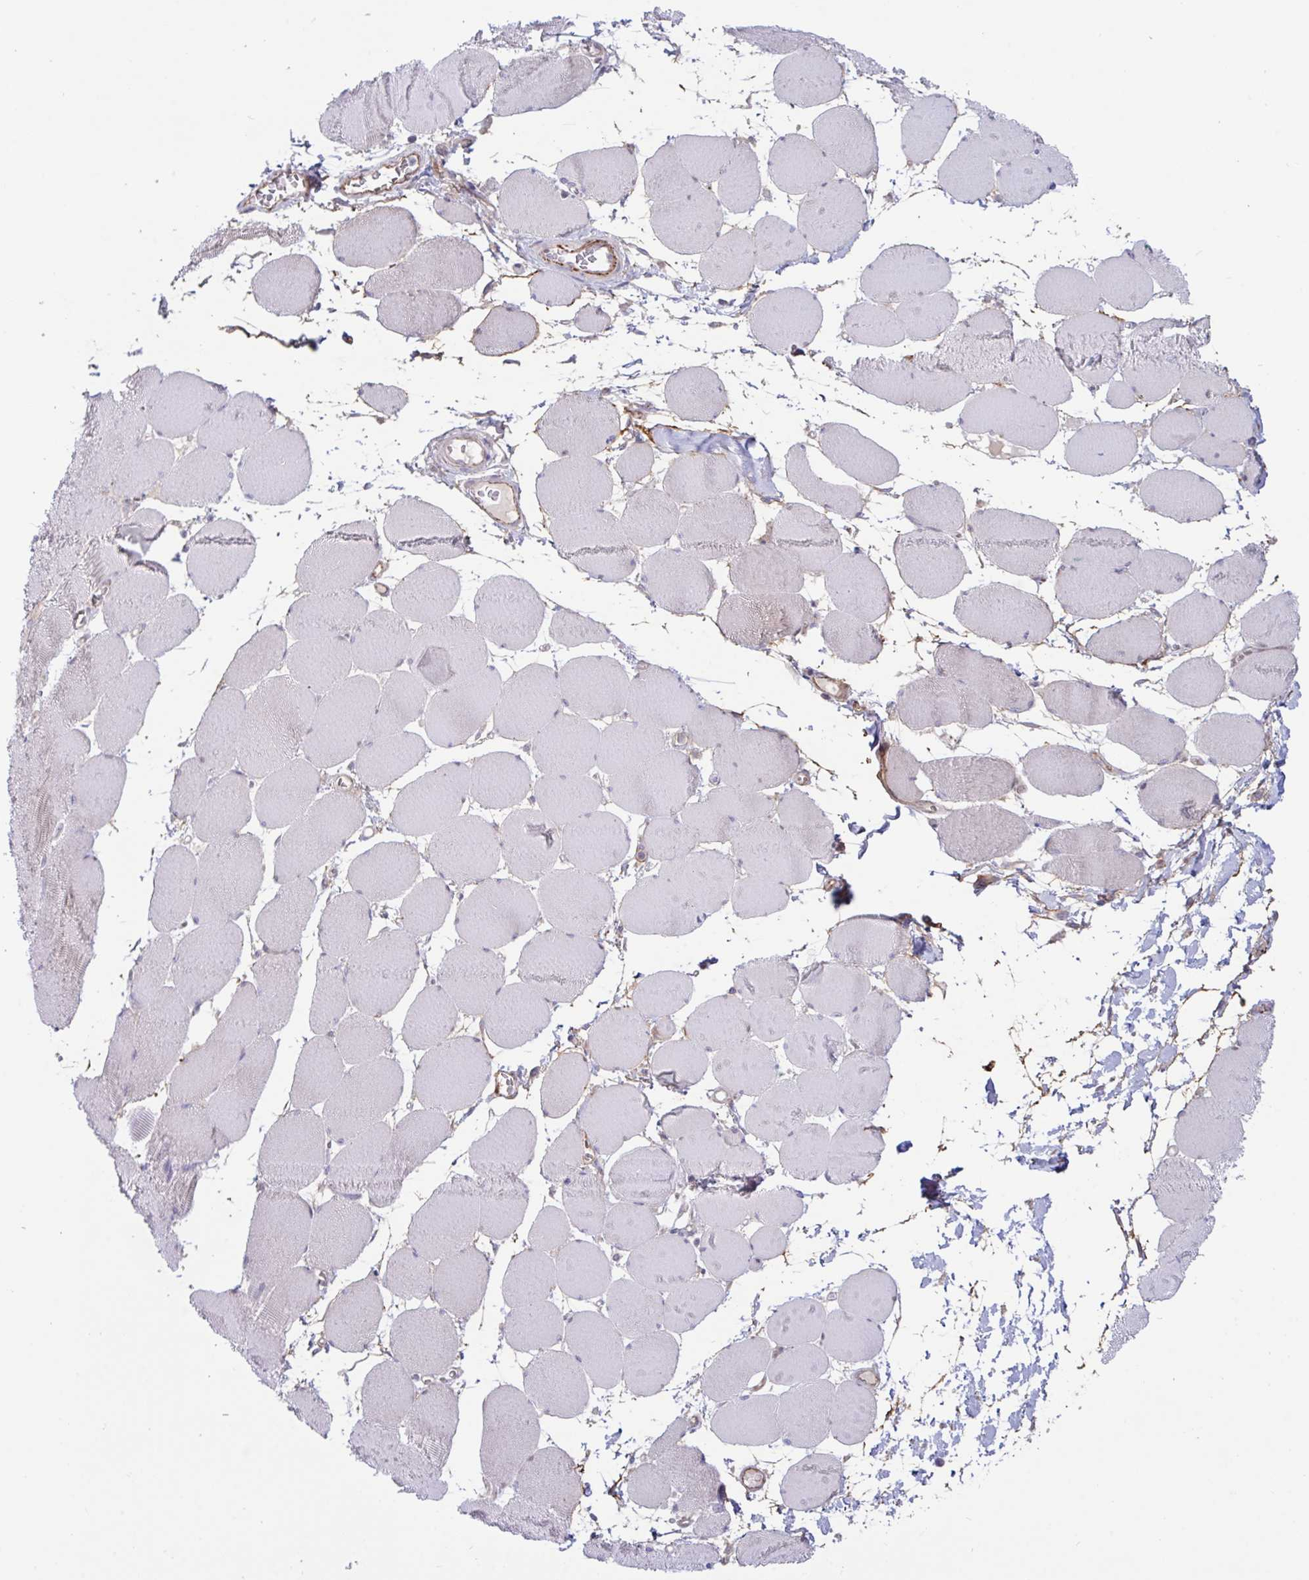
{"staining": {"intensity": "negative", "quantity": "none", "location": "none"}, "tissue": "skeletal muscle", "cell_type": "Myocytes", "image_type": "normal", "snomed": [{"axis": "morphology", "description": "Normal tissue, NOS"}, {"axis": "topography", "description": "Skeletal muscle"}], "caption": "High magnification brightfield microscopy of unremarkable skeletal muscle stained with DAB (3,3'-diaminobenzidine) (brown) and counterstained with hematoxylin (blue): myocytes show no significant staining. (DAB (3,3'-diaminobenzidine) IHC with hematoxylin counter stain).", "gene": "IL37", "patient": {"sex": "female", "age": 75}}